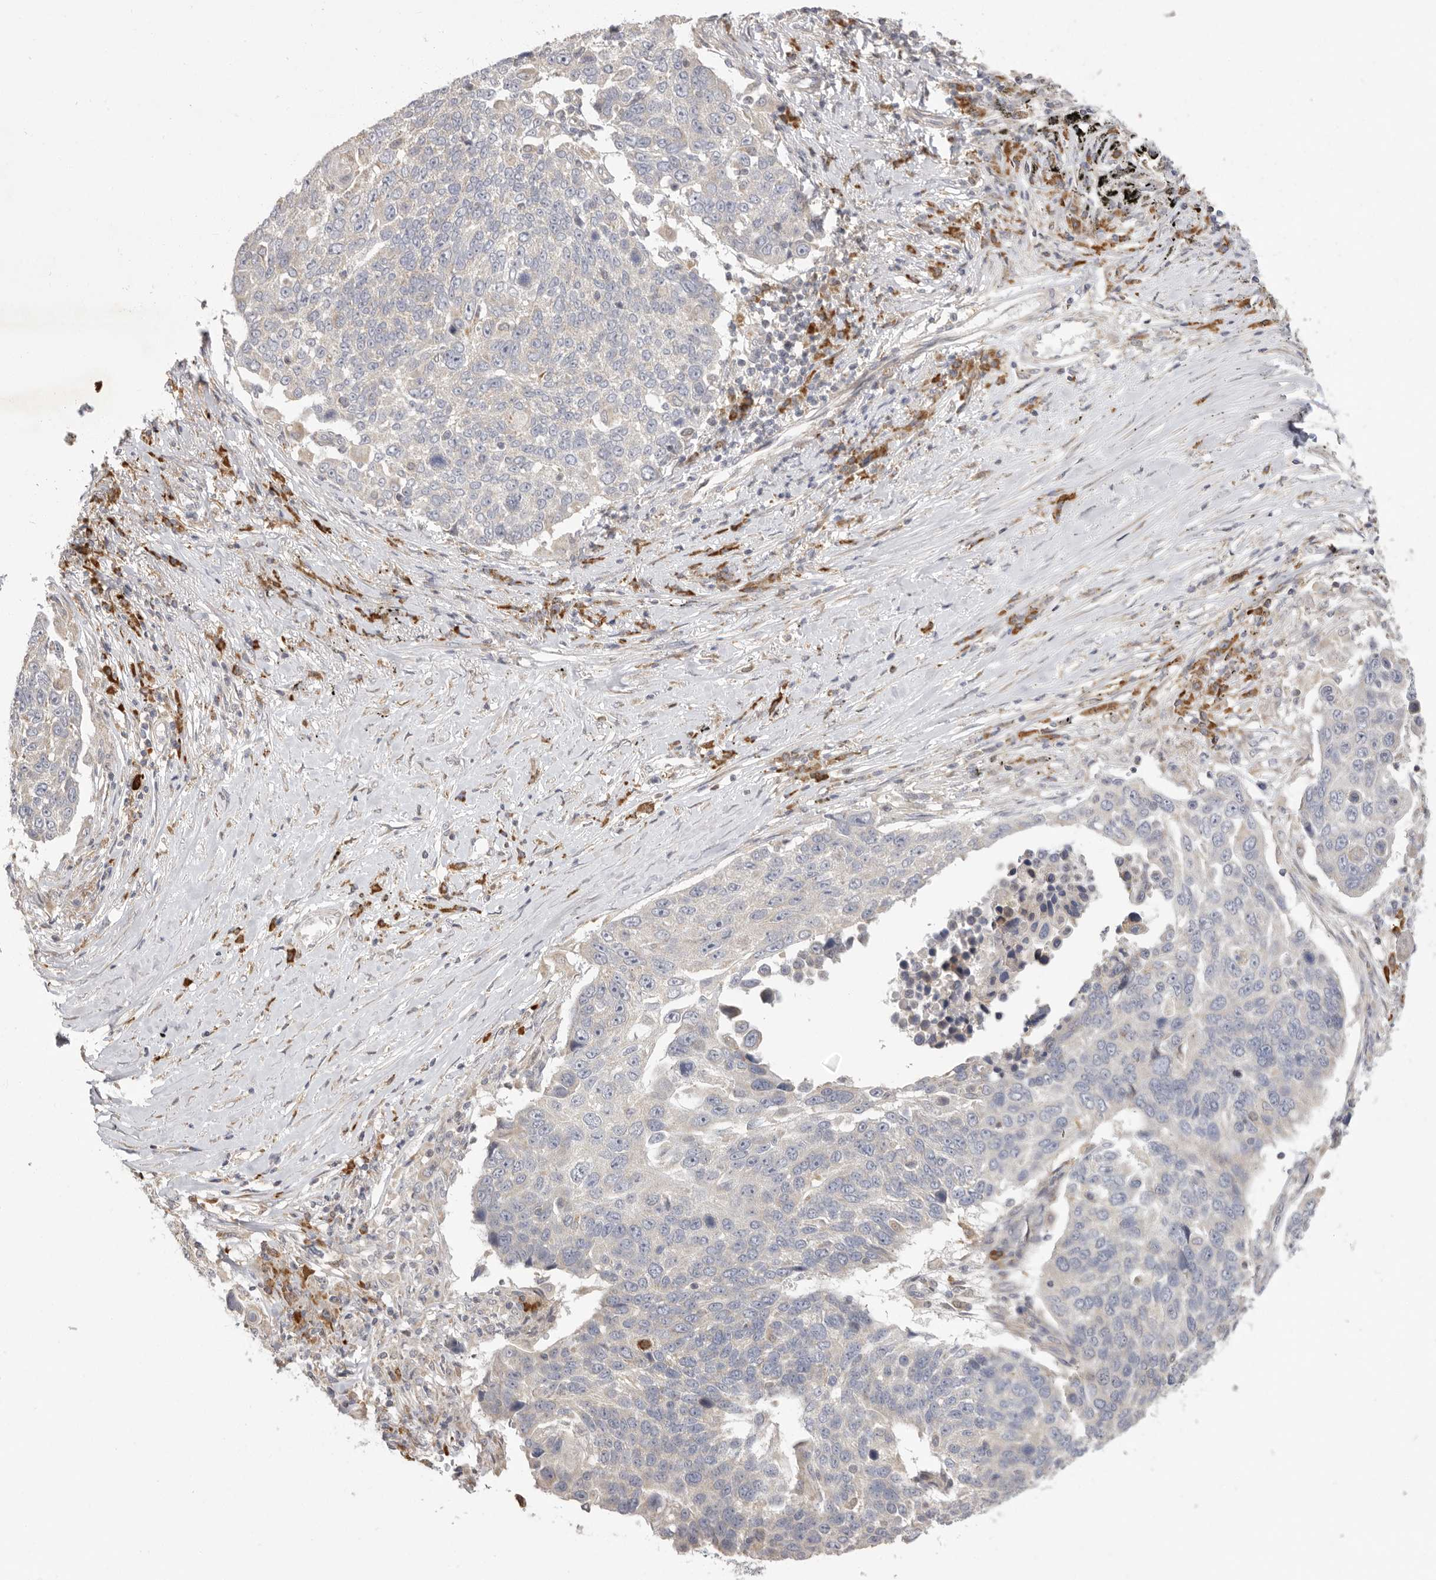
{"staining": {"intensity": "negative", "quantity": "none", "location": "none"}, "tissue": "lung cancer", "cell_type": "Tumor cells", "image_type": "cancer", "snomed": [{"axis": "morphology", "description": "Squamous cell carcinoma, NOS"}, {"axis": "topography", "description": "Lung"}], "caption": "Micrograph shows no significant protein expression in tumor cells of lung cancer.", "gene": "USH1C", "patient": {"sex": "male", "age": 66}}